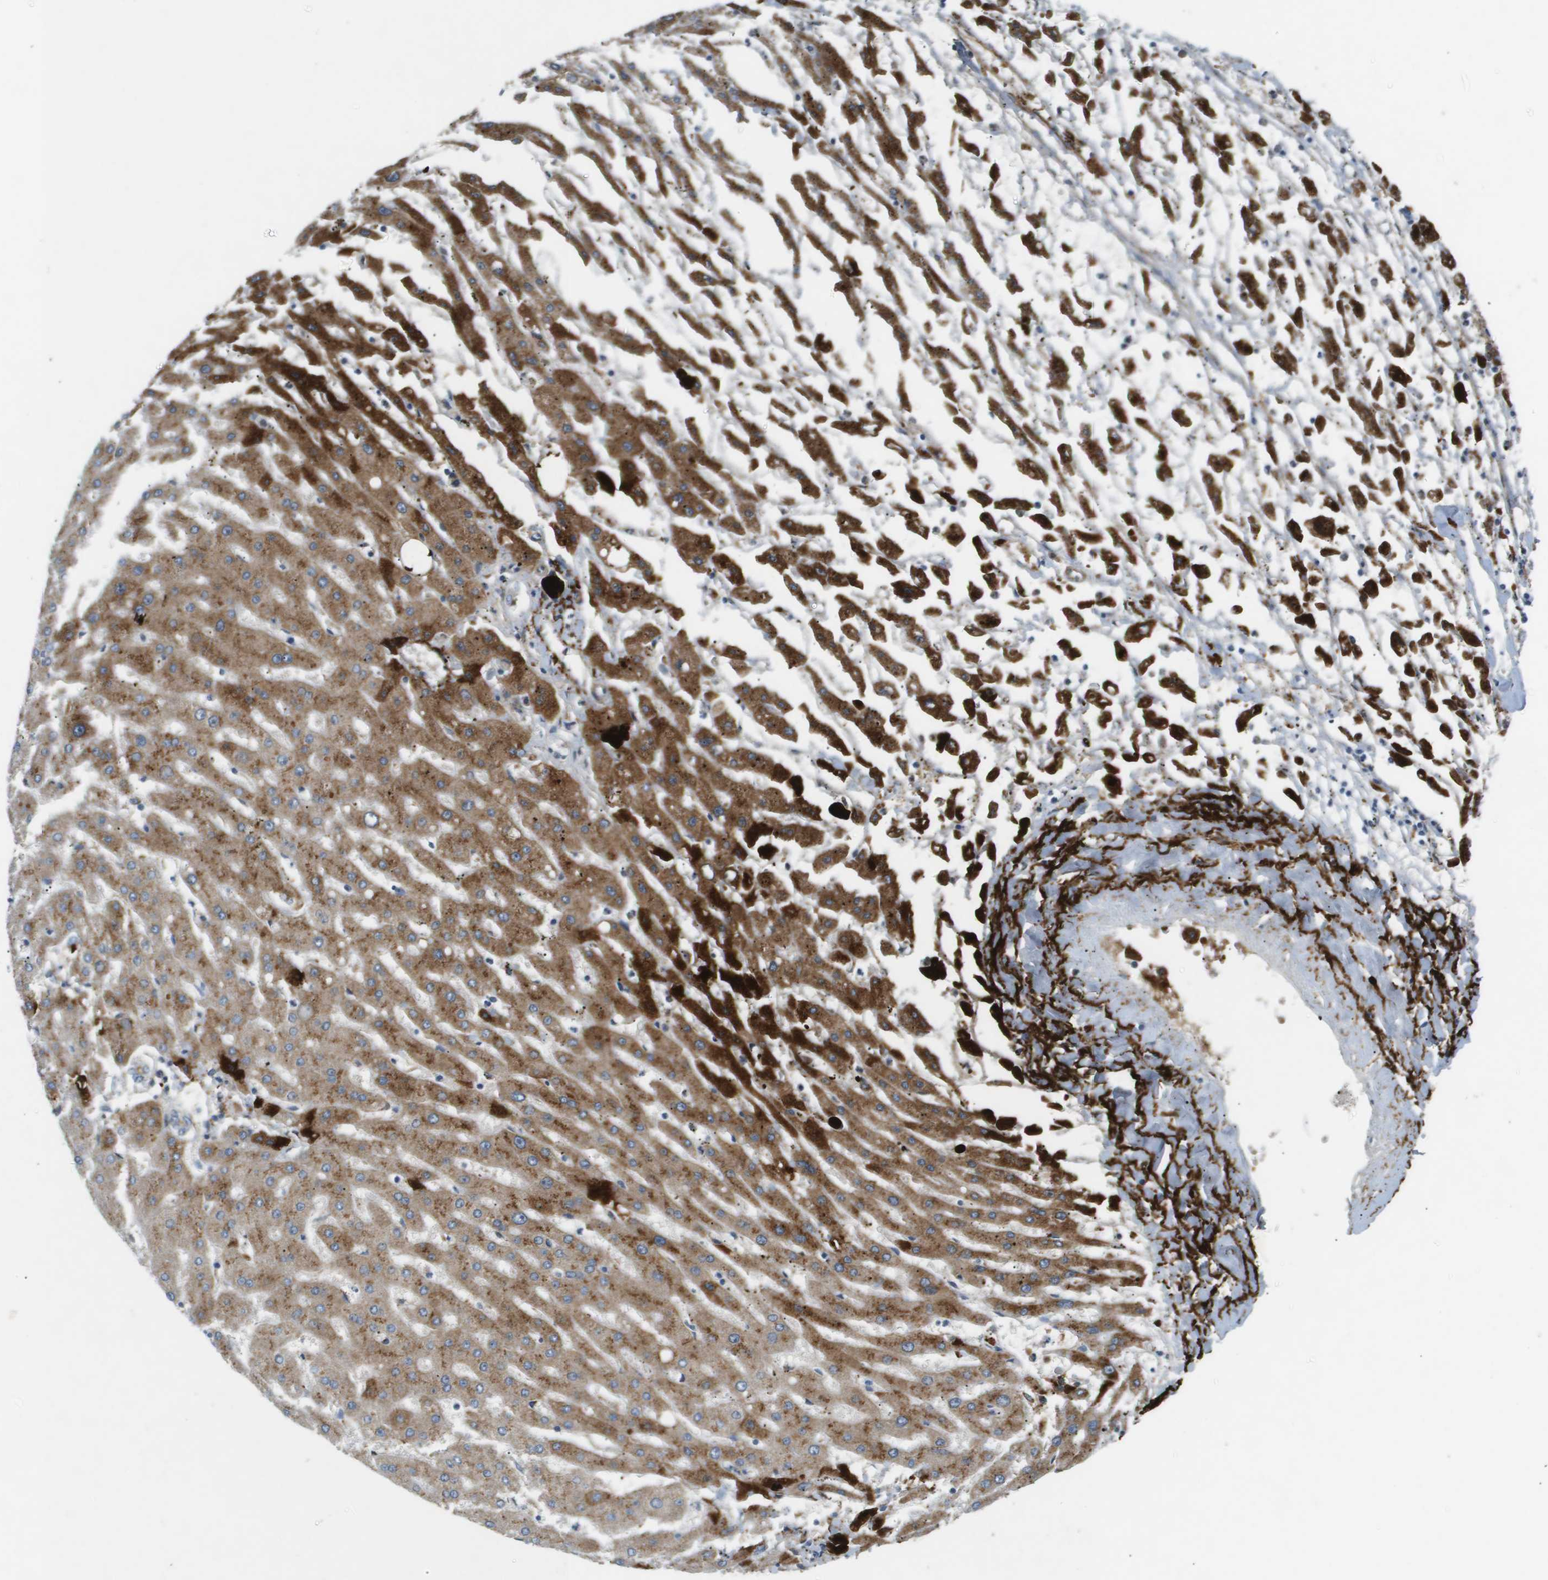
{"staining": {"intensity": "moderate", "quantity": ">75%", "location": "cytoplasmic/membranous"}, "tissue": "liver cancer", "cell_type": "Tumor cells", "image_type": "cancer", "snomed": [{"axis": "morphology", "description": "Carcinoma, Hepatocellular, NOS"}, {"axis": "topography", "description": "Liver"}], "caption": "Immunohistochemical staining of human liver hepatocellular carcinoma exhibits moderate cytoplasmic/membranous protein staining in approximately >75% of tumor cells.", "gene": "VTN", "patient": {"sex": "male", "age": 72}}